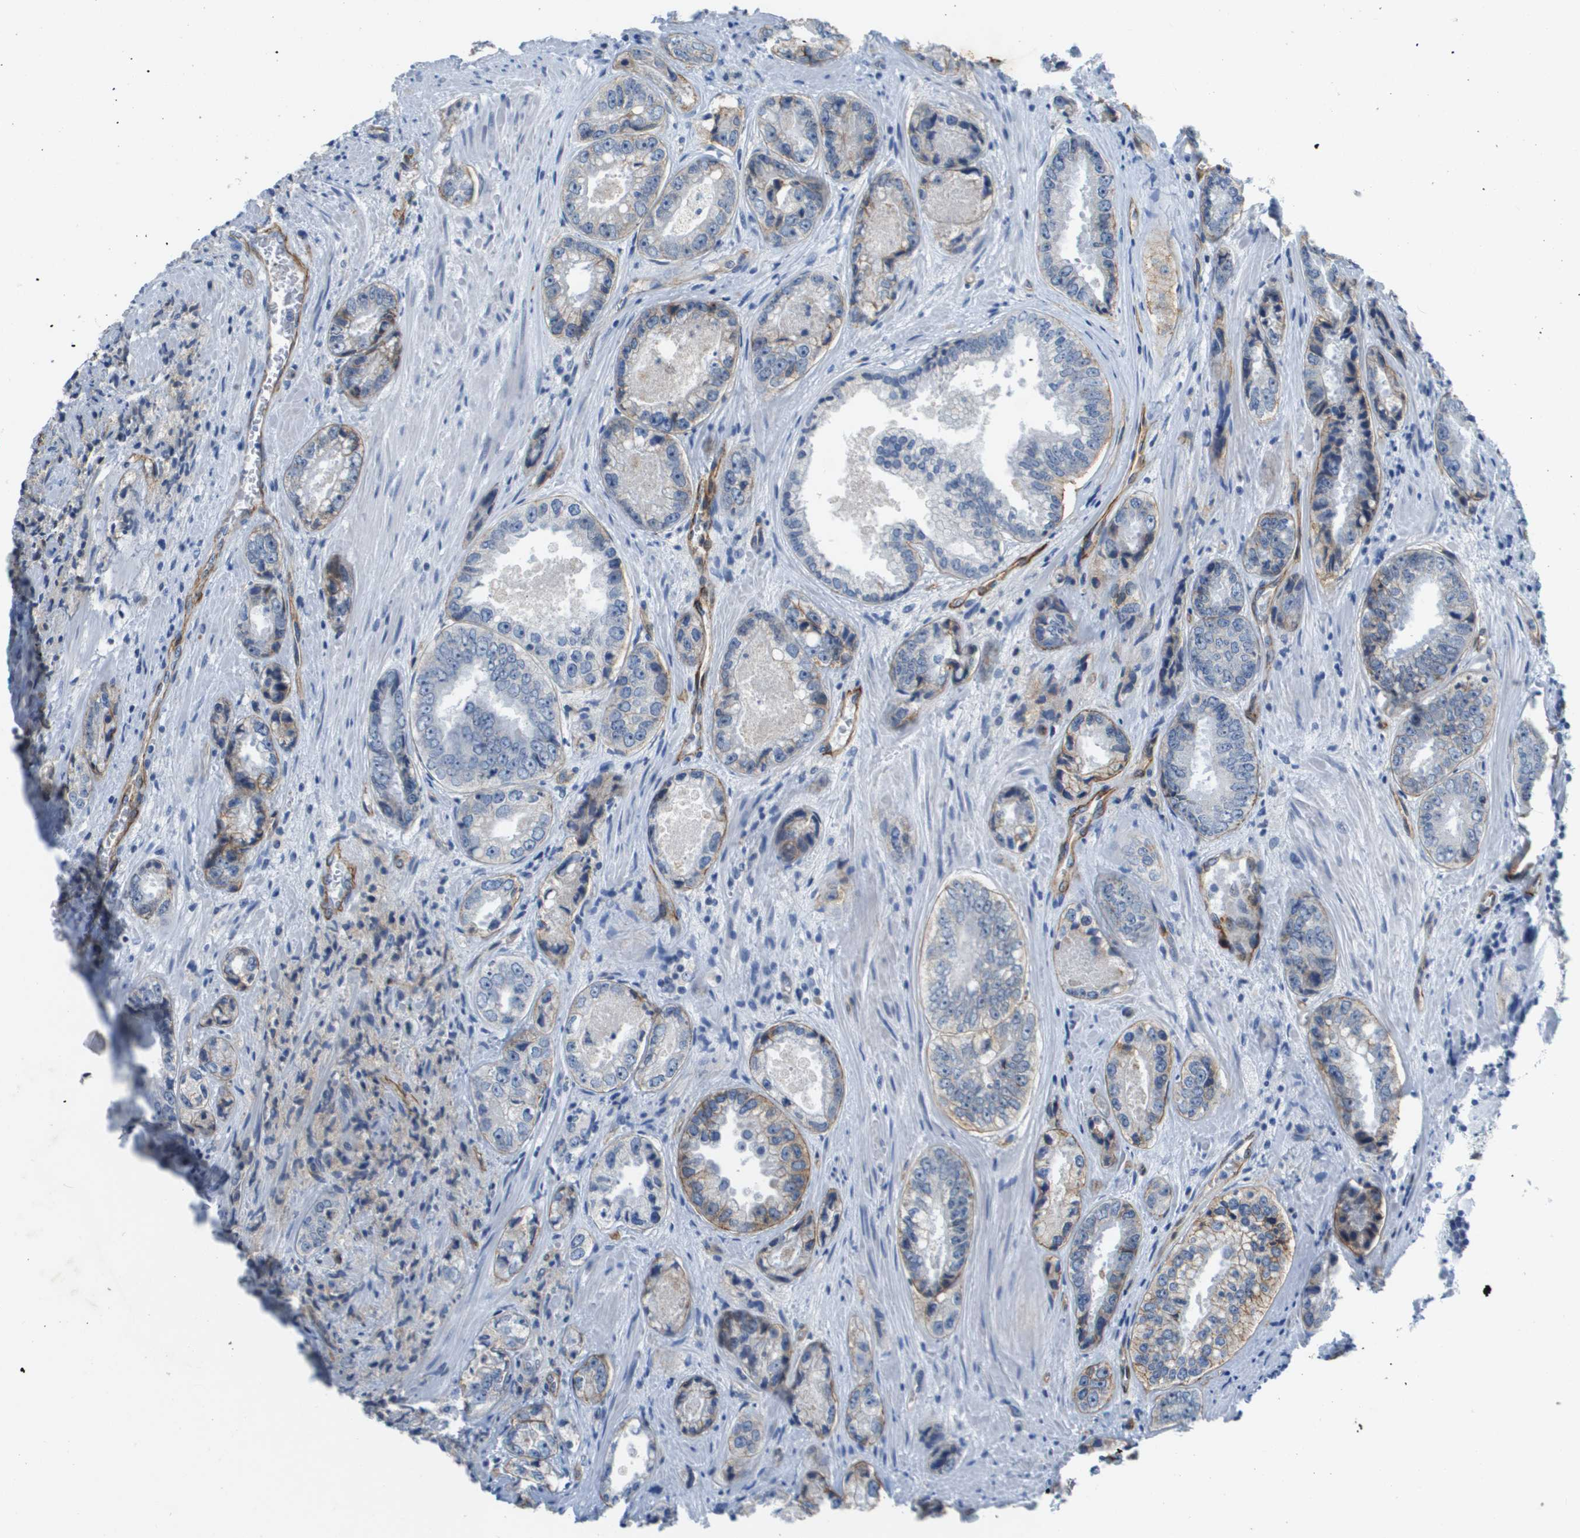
{"staining": {"intensity": "moderate", "quantity": "<25%", "location": "cytoplasmic/membranous"}, "tissue": "prostate cancer", "cell_type": "Tumor cells", "image_type": "cancer", "snomed": [{"axis": "morphology", "description": "Adenocarcinoma, High grade"}, {"axis": "topography", "description": "Prostate"}], "caption": "Adenocarcinoma (high-grade) (prostate) stained with a brown dye demonstrates moderate cytoplasmic/membranous positive expression in approximately <25% of tumor cells.", "gene": "ITGA6", "patient": {"sex": "male", "age": 61}}